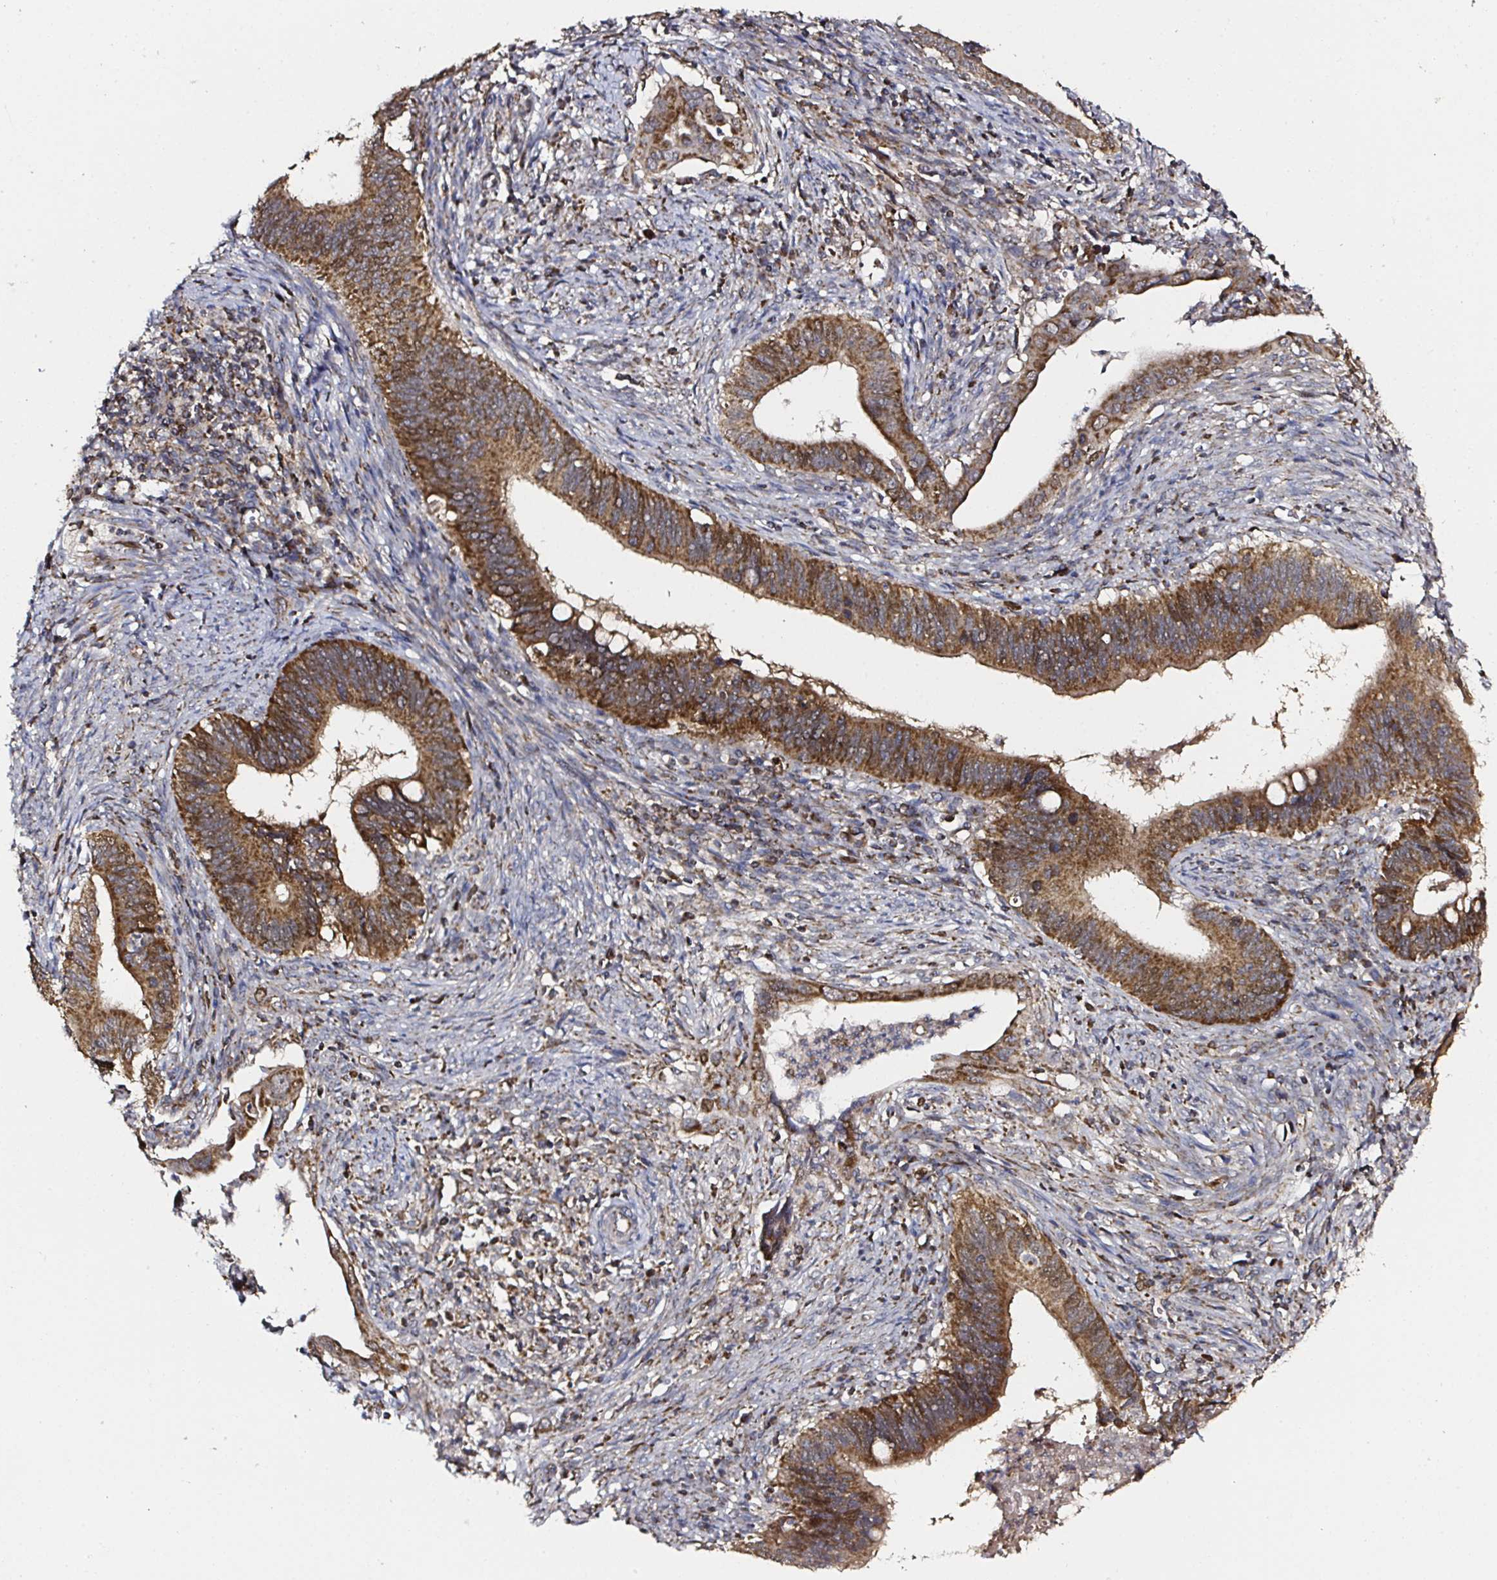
{"staining": {"intensity": "strong", "quantity": ">75%", "location": "cytoplasmic/membranous"}, "tissue": "cervical cancer", "cell_type": "Tumor cells", "image_type": "cancer", "snomed": [{"axis": "morphology", "description": "Adenocarcinoma, NOS"}, {"axis": "topography", "description": "Cervix"}], "caption": "Cervical cancer stained with DAB (3,3'-diaminobenzidine) immunohistochemistry (IHC) demonstrates high levels of strong cytoplasmic/membranous staining in about >75% of tumor cells.", "gene": "ATAD3B", "patient": {"sex": "female", "age": 42}}